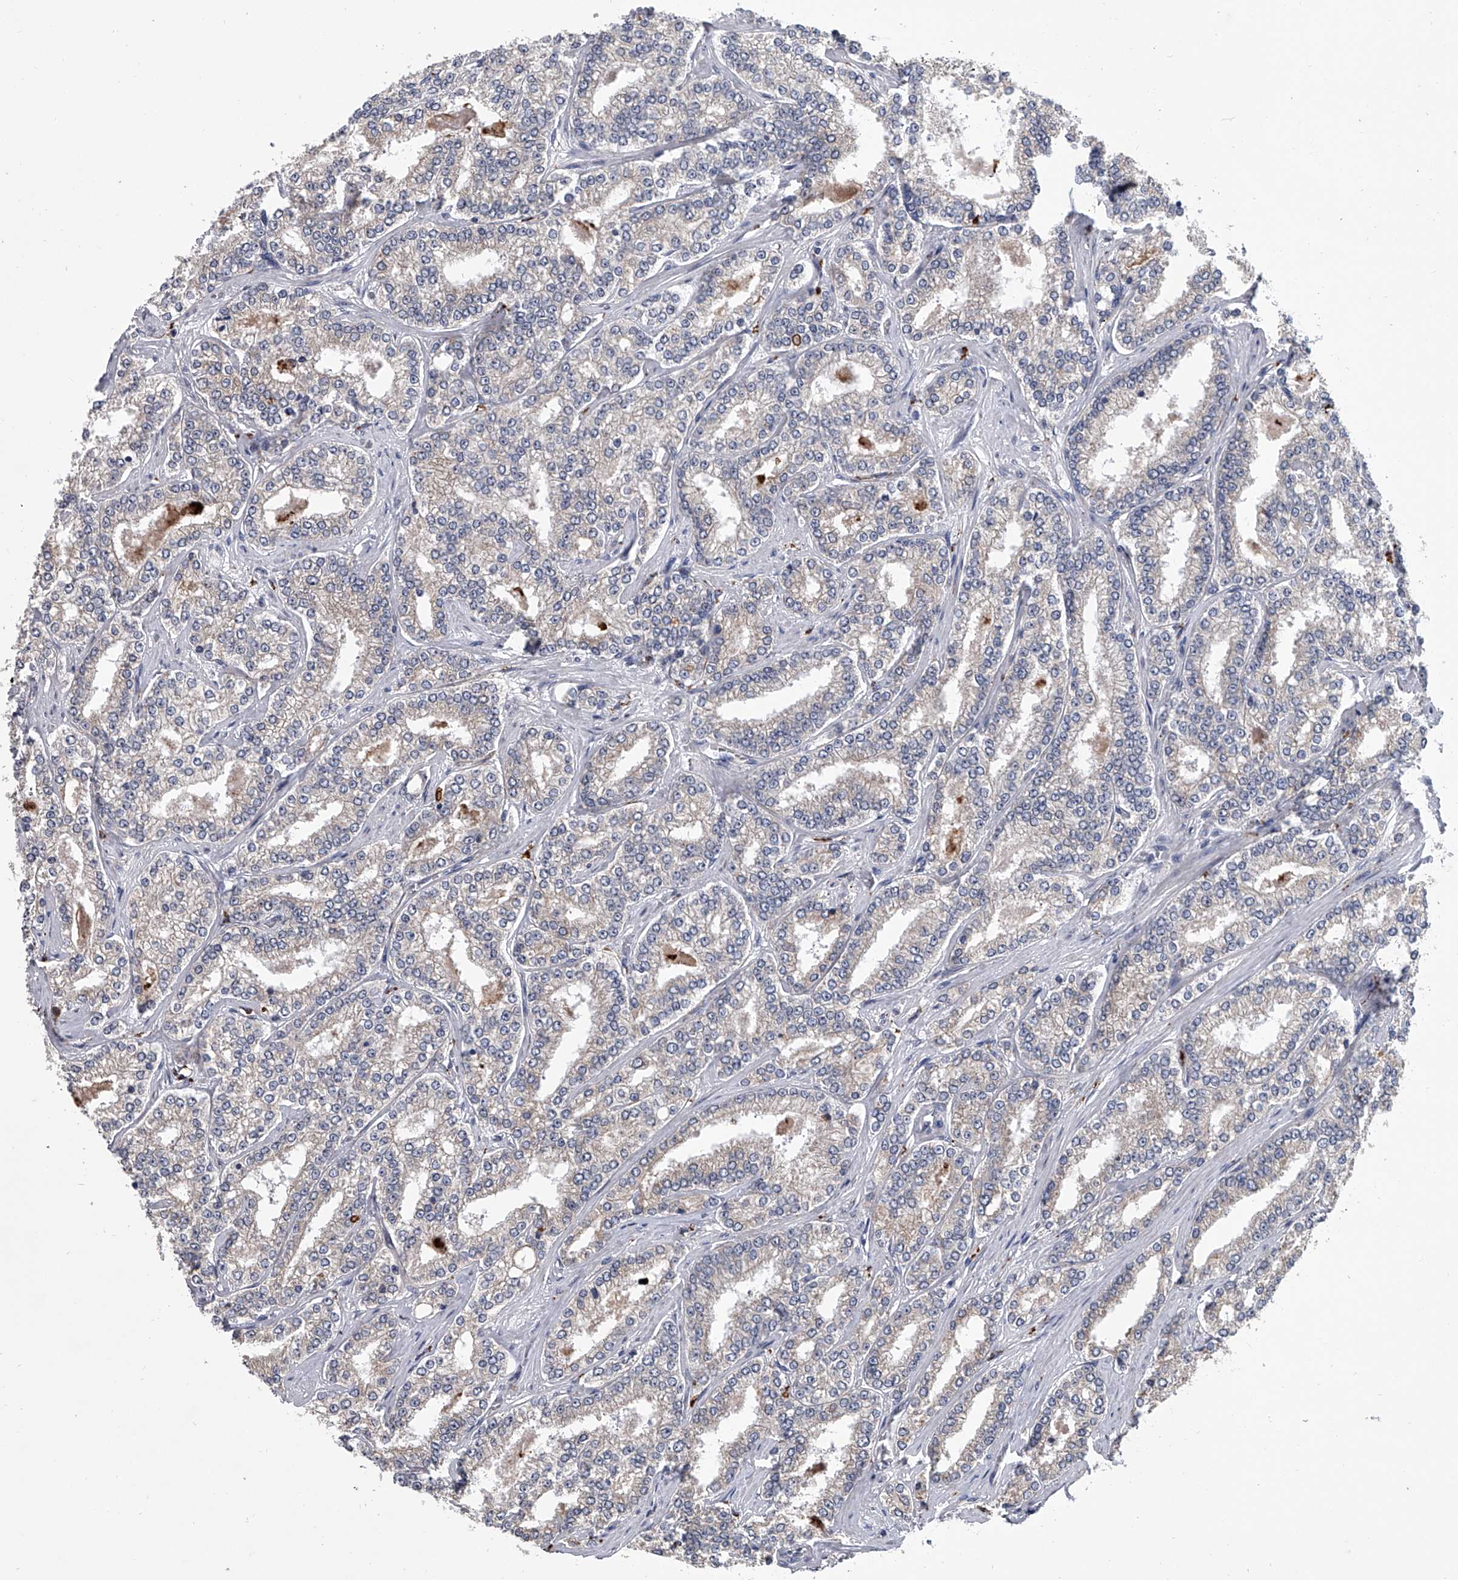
{"staining": {"intensity": "negative", "quantity": "none", "location": "none"}, "tissue": "prostate cancer", "cell_type": "Tumor cells", "image_type": "cancer", "snomed": [{"axis": "morphology", "description": "Normal tissue, NOS"}, {"axis": "morphology", "description": "Adenocarcinoma, High grade"}, {"axis": "topography", "description": "Prostate"}], "caption": "There is no significant expression in tumor cells of prostate cancer (high-grade adenocarcinoma).", "gene": "TRIM8", "patient": {"sex": "male", "age": 83}}